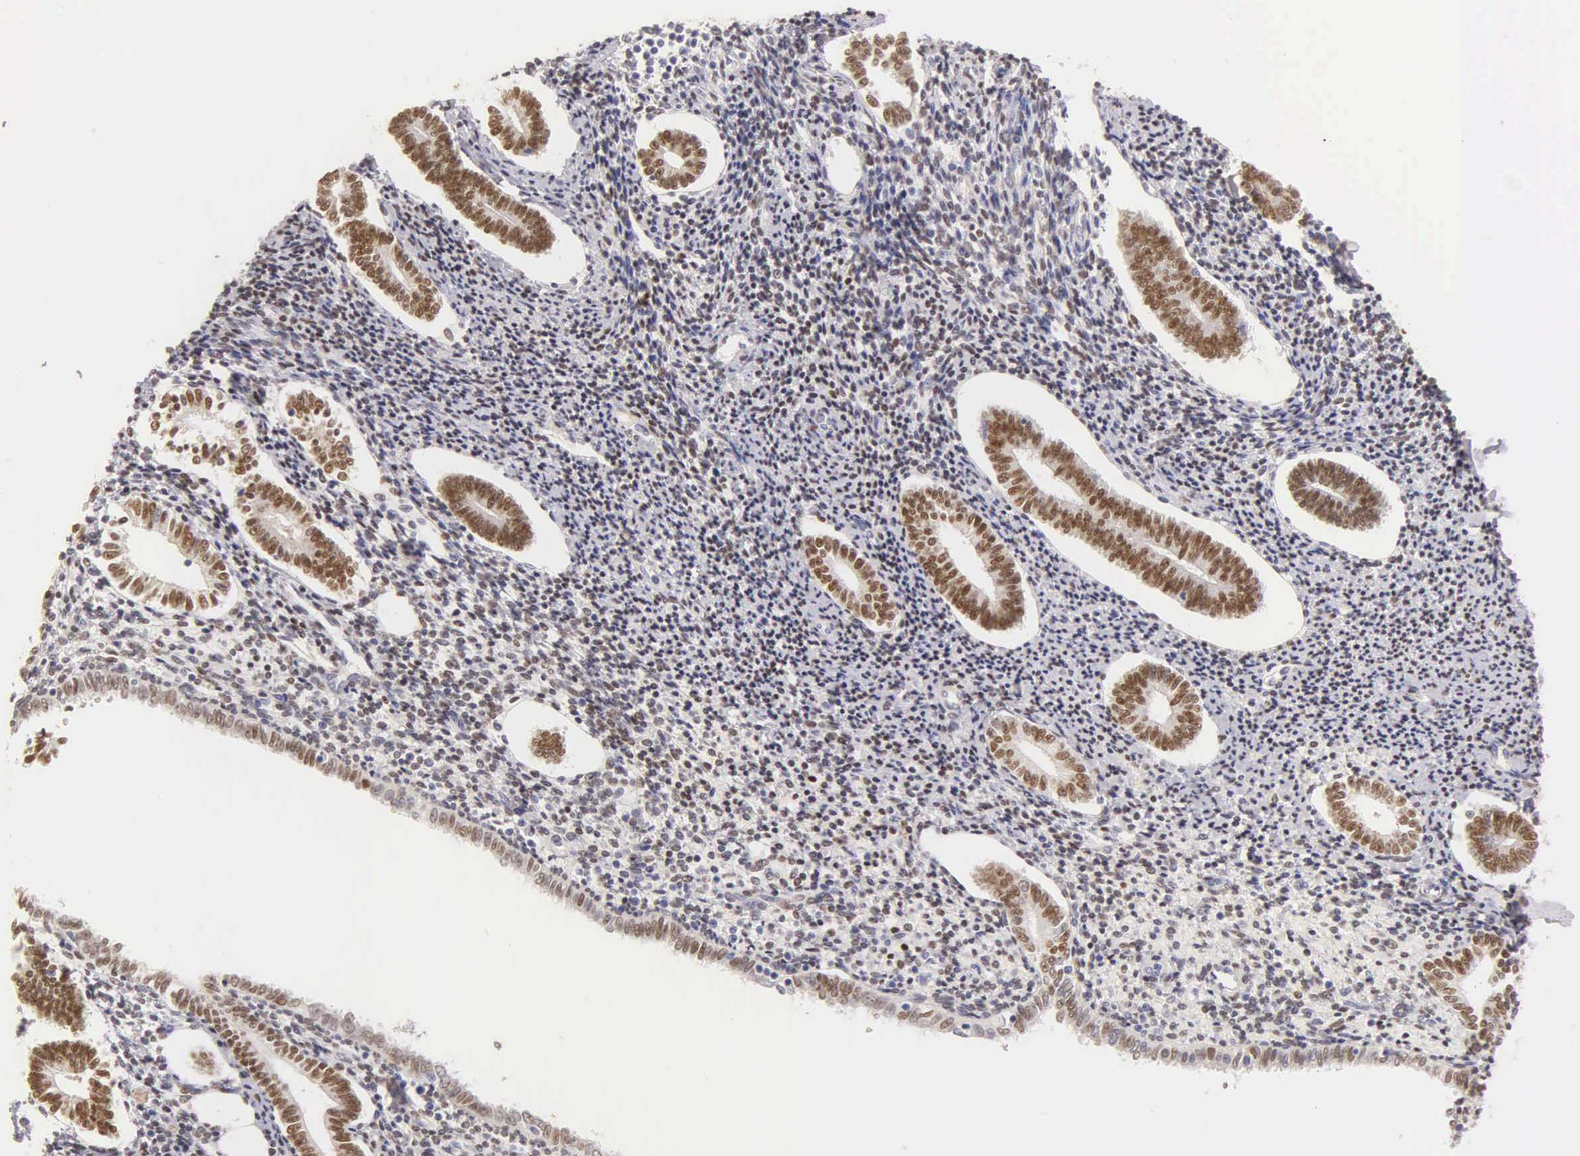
{"staining": {"intensity": "strong", "quantity": ">75%", "location": "nuclear"}, "tissue": "endometrium", "cell_type": "Cells in endometrial stroma", "image_type": "normal", "snomed": [{"axis": "morphology", "description": "Normal tissue, NOS"}, {"axis": "topography", "description": "Endometrium"}], "caption": "The micrograph reveals immunohistochemical staining of normal endometrium. There is strong nuclear positivity is identified in about >75% of cells in endometrial stroma. (Brightfield microscopy of DAB IHC at high magnification).", "gene": "ESR1", "patient": {"sex": "female", "age": 52}}